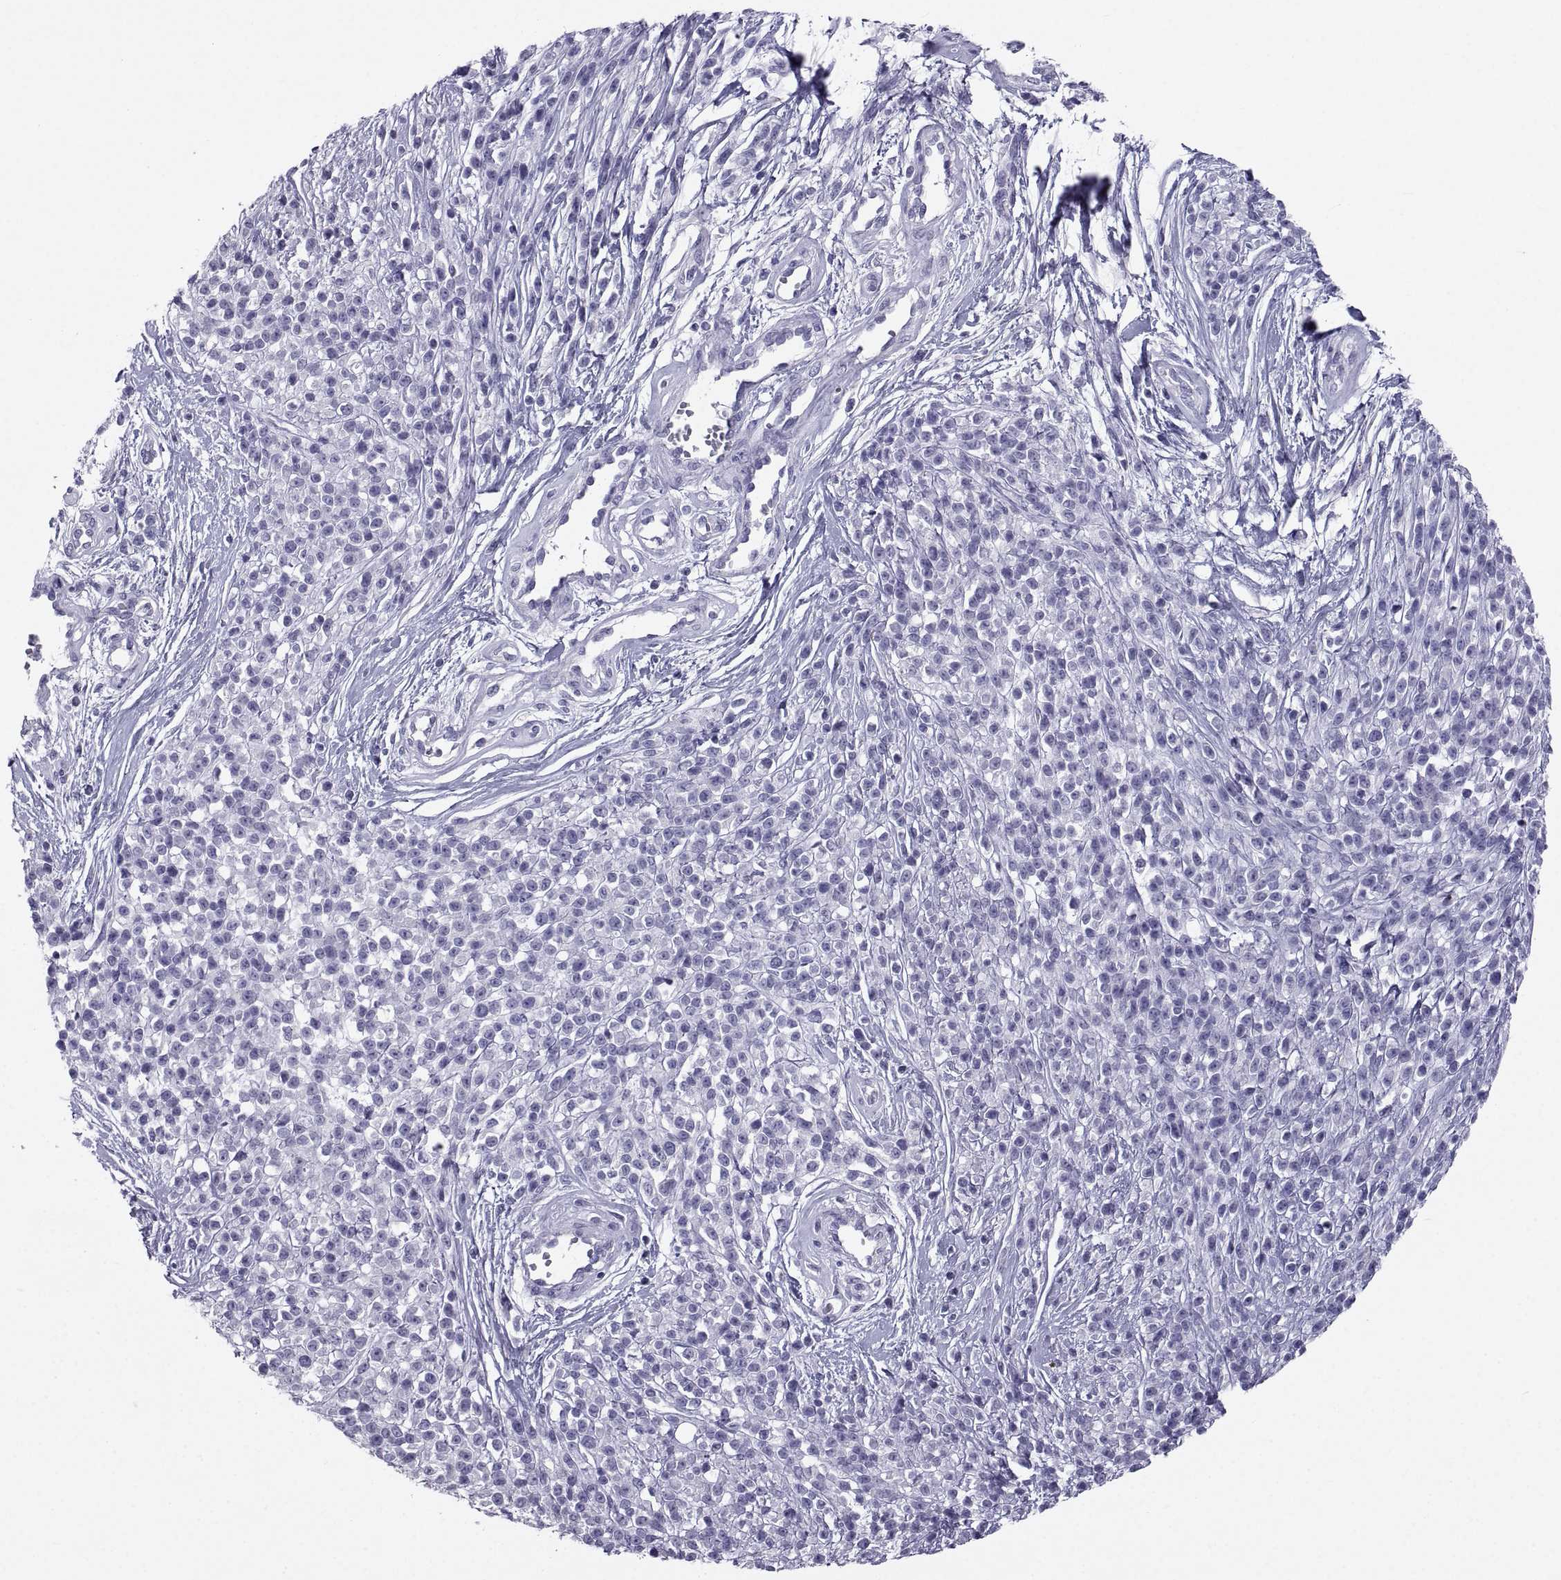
{"staining": {"intensity": "negative", "quantity": "none", "location": "none"}, "tissue": "melanoma", "cell_type": "Tumor cells", "image_type": "cancer", "snomed": [{"axis": "morphology", "description": "Malignant melanoma, NOS"}, {"axis": "topography", "description": "Skin"}, {"axis": "topography", "description": "Skin of trunk"}], "caption": "Tumor cells show no significant protein expression in malignant melanoma.", "gene": "PCSK1N", "patient": {"sex": "male", "age": 74}}